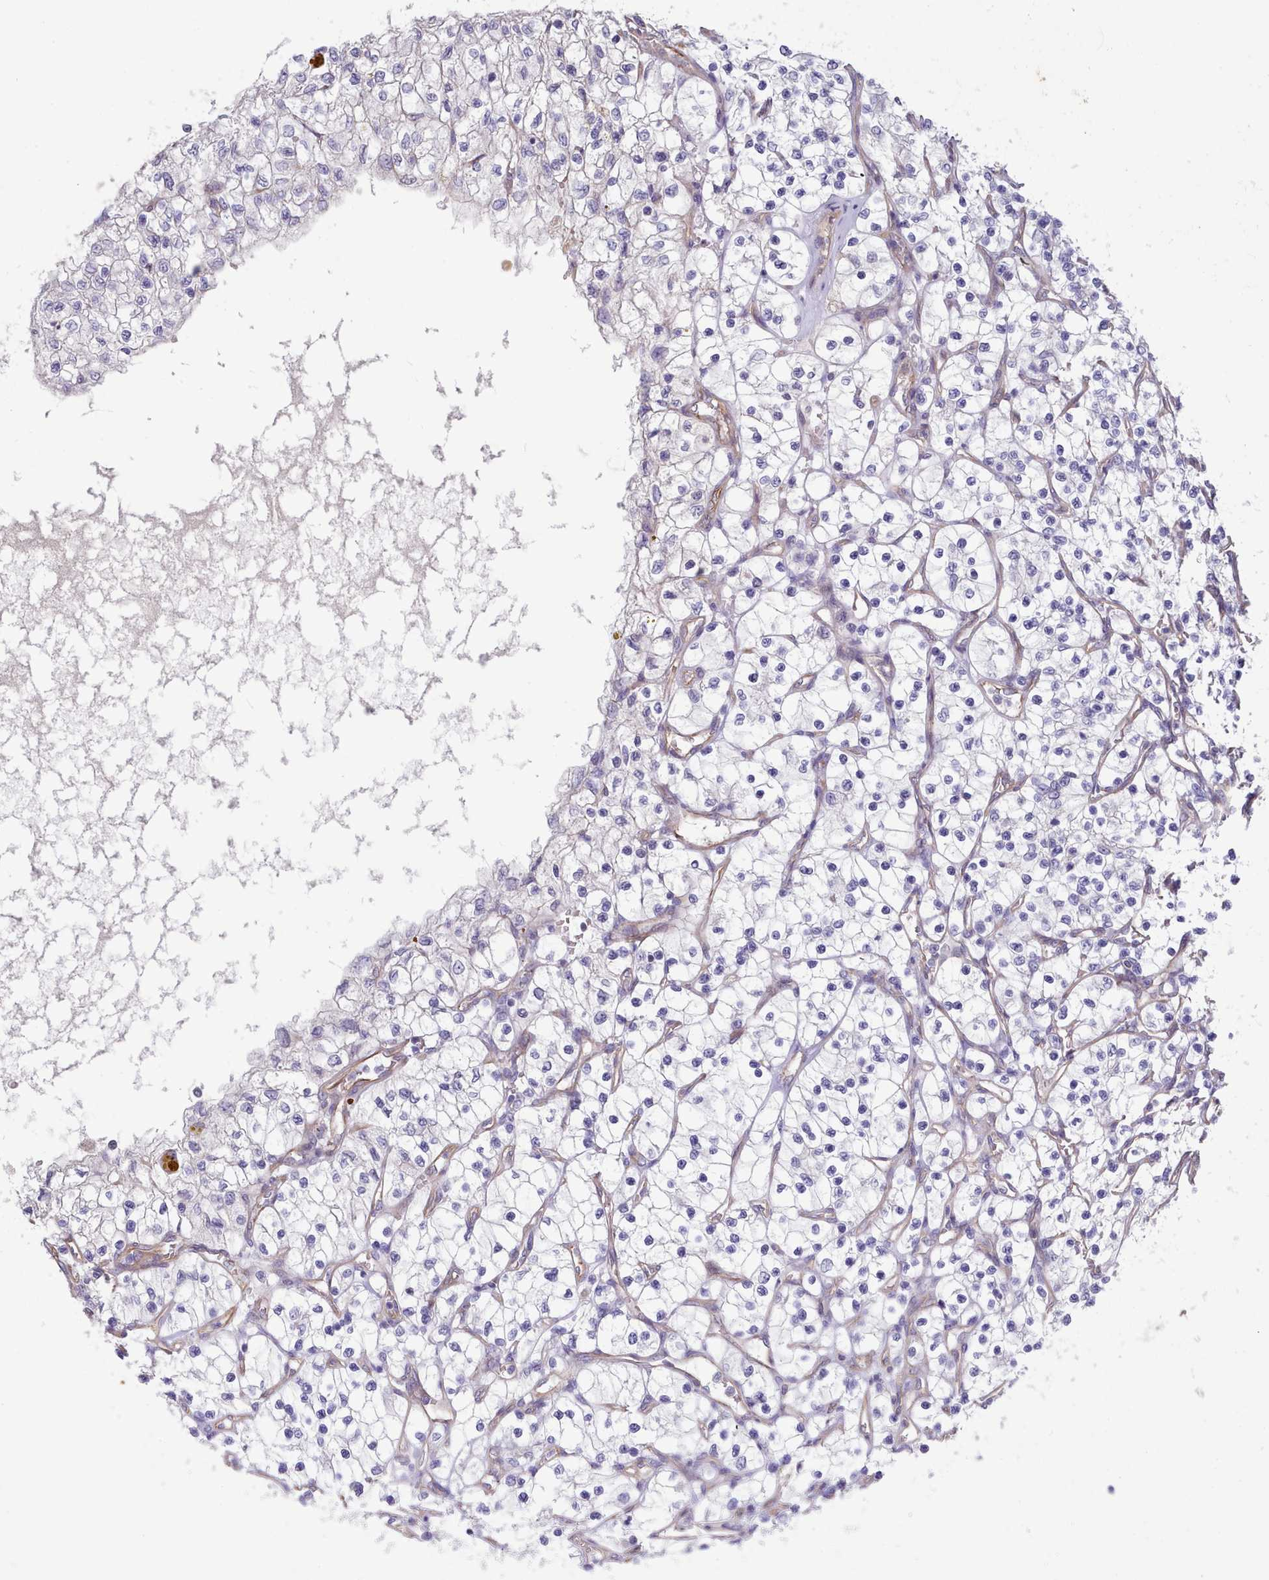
{"staining": {"intensity": "negative", "quantity": "none", "location": "none"}, "tissue": "renal cancer", "cell_type": "Tumor cells", "image_type": "cancer", "snomed": [{"axis": "morphology", "description": "Adenocarcinoma, NOS"}, {"axis": "topography", "description": "Kidney"}], "caption": "Tumor cells are negative for brown protein staining in renal cancer (adenocarcinoma). (DAB IHC, high magnification).", "gene": "ZC3H13", "patient": {"sex": "female", "age": 69}}